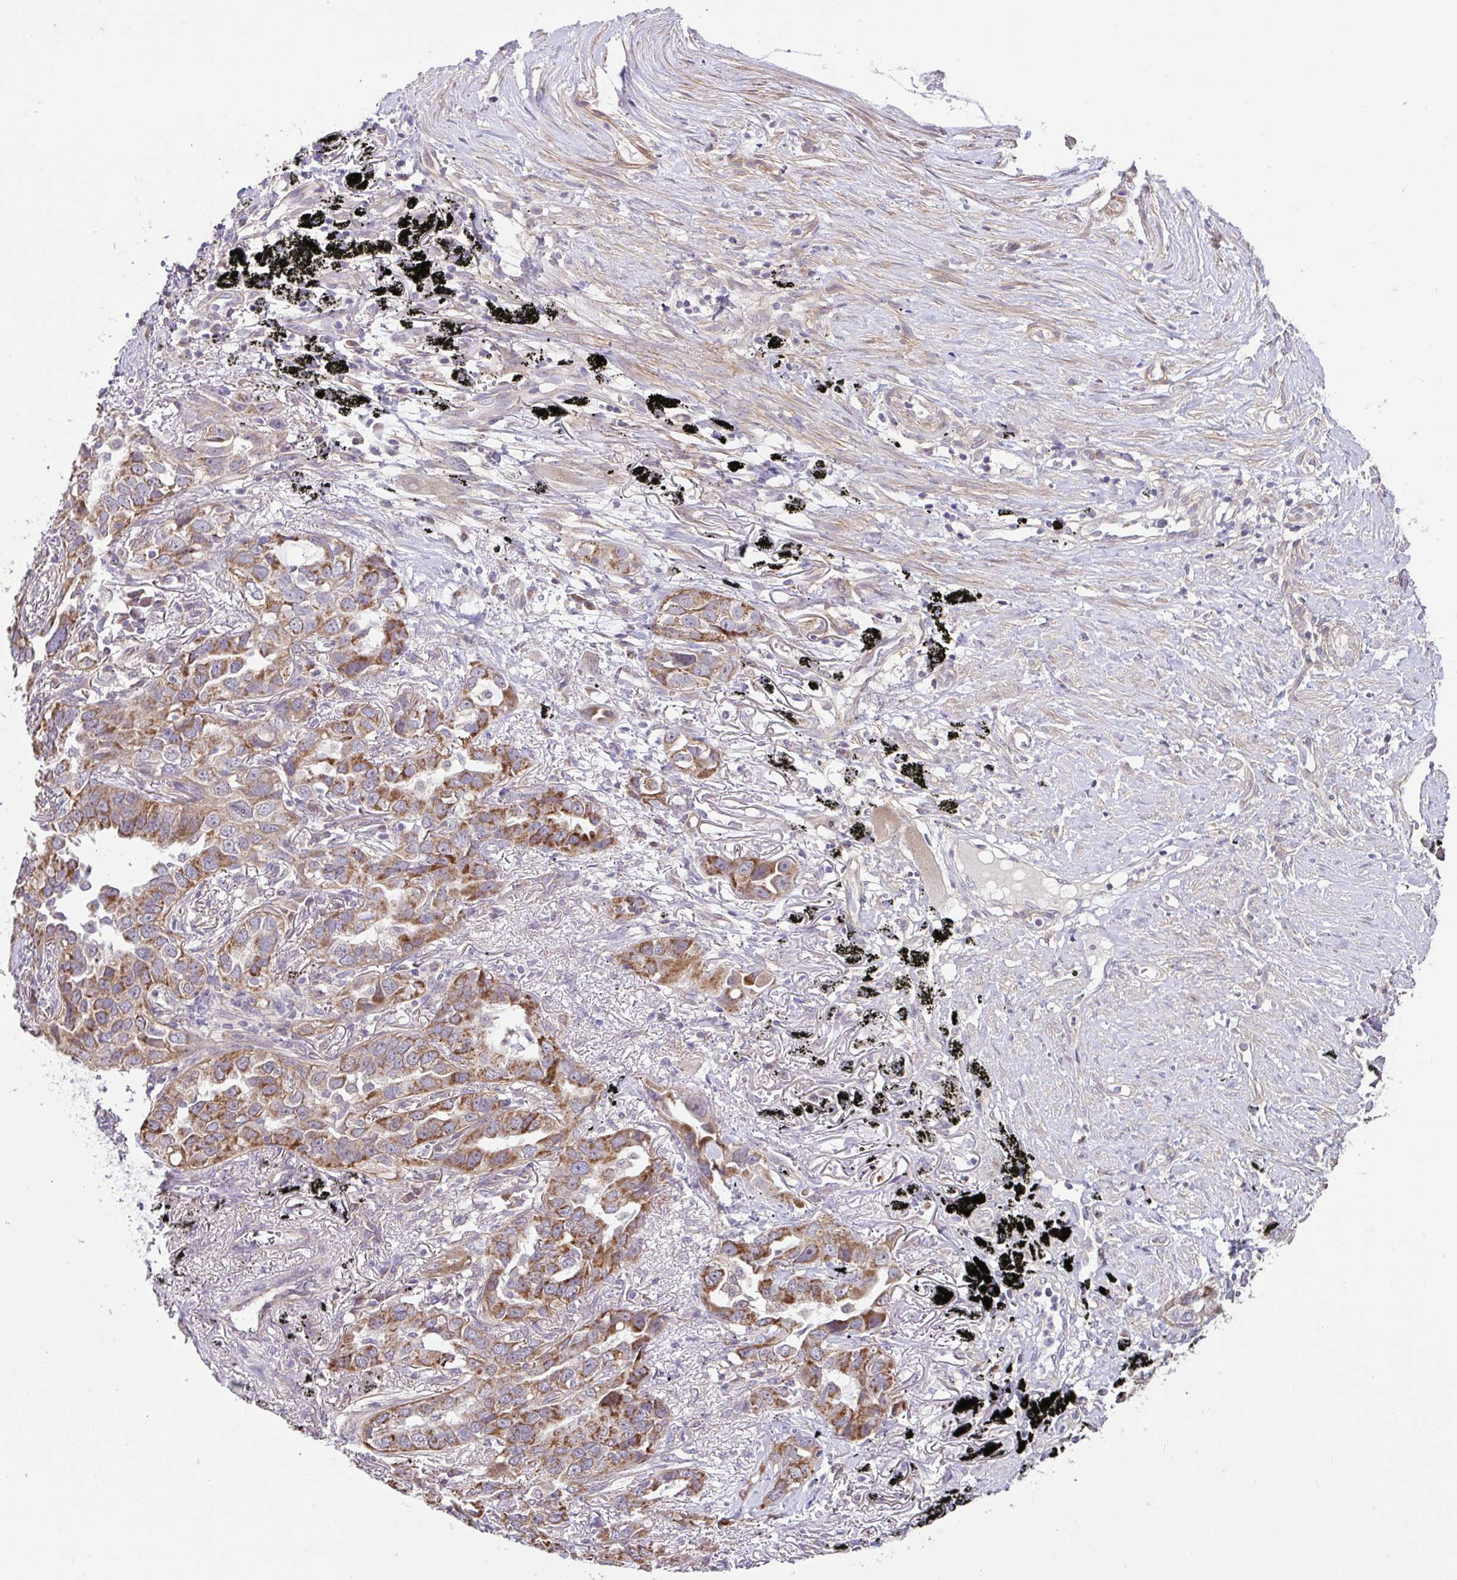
{"staining": {"intensity": "strong", "quantity": ">75%", "location": "cytoplasmic/membranous"}, "tissue": "lung cancer", "cell_type": "Tumor cells", "image_type": "cancer", "snomed": [{"axis": "morphology", "description": "Adenocarcinoma, NOS"}, {"axis": "topography", "description": "Lung"}], "caption": "Human adenocarcinoma (lung) stained with a protein marker exhibits strong staining in tumor cells.", "gene": "NT5C1B", "patient": {"sex": "male", "age": 67}}